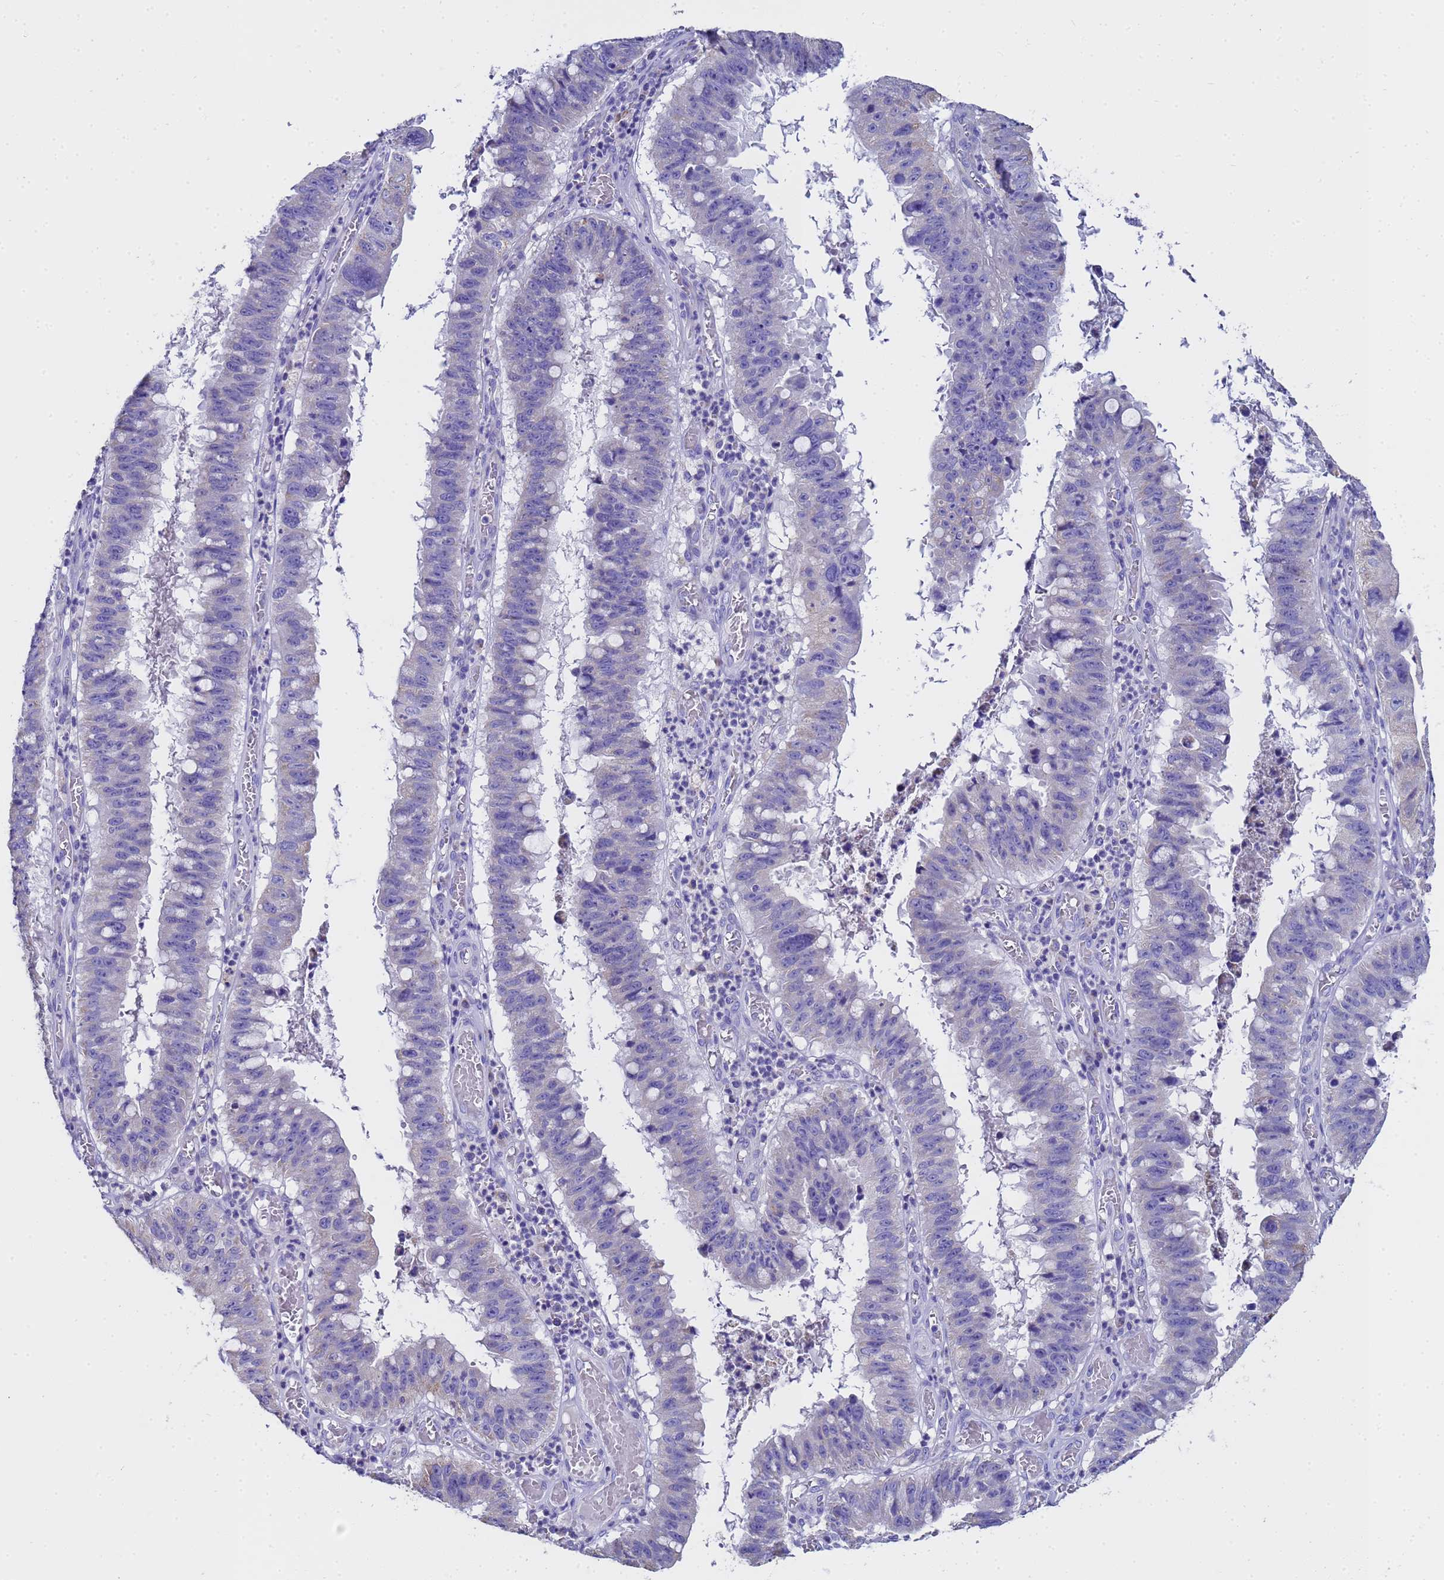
{"staining": {"intensity": "moderate", "quantity": "<25%", "location": "cytoplasmic/membranous"}, "tissue": "stomach cancer", "cell_type": "Tumor cells", "image_type": "cancer", "snomed": [{"axis": "morphology", "description": "Adenocarcinoma, NOS"}, {"axis": "topography", "description": "Stomach"}], "caption": "This is an image of immunohistochemistry (IHC) staining of adenocarcinoma (stomach), which shows moderate staining in the cytoplasmic/membranous of tumor cells.", "gene": "MRPS12", "patient": {"sex": "male", "age": 59}}